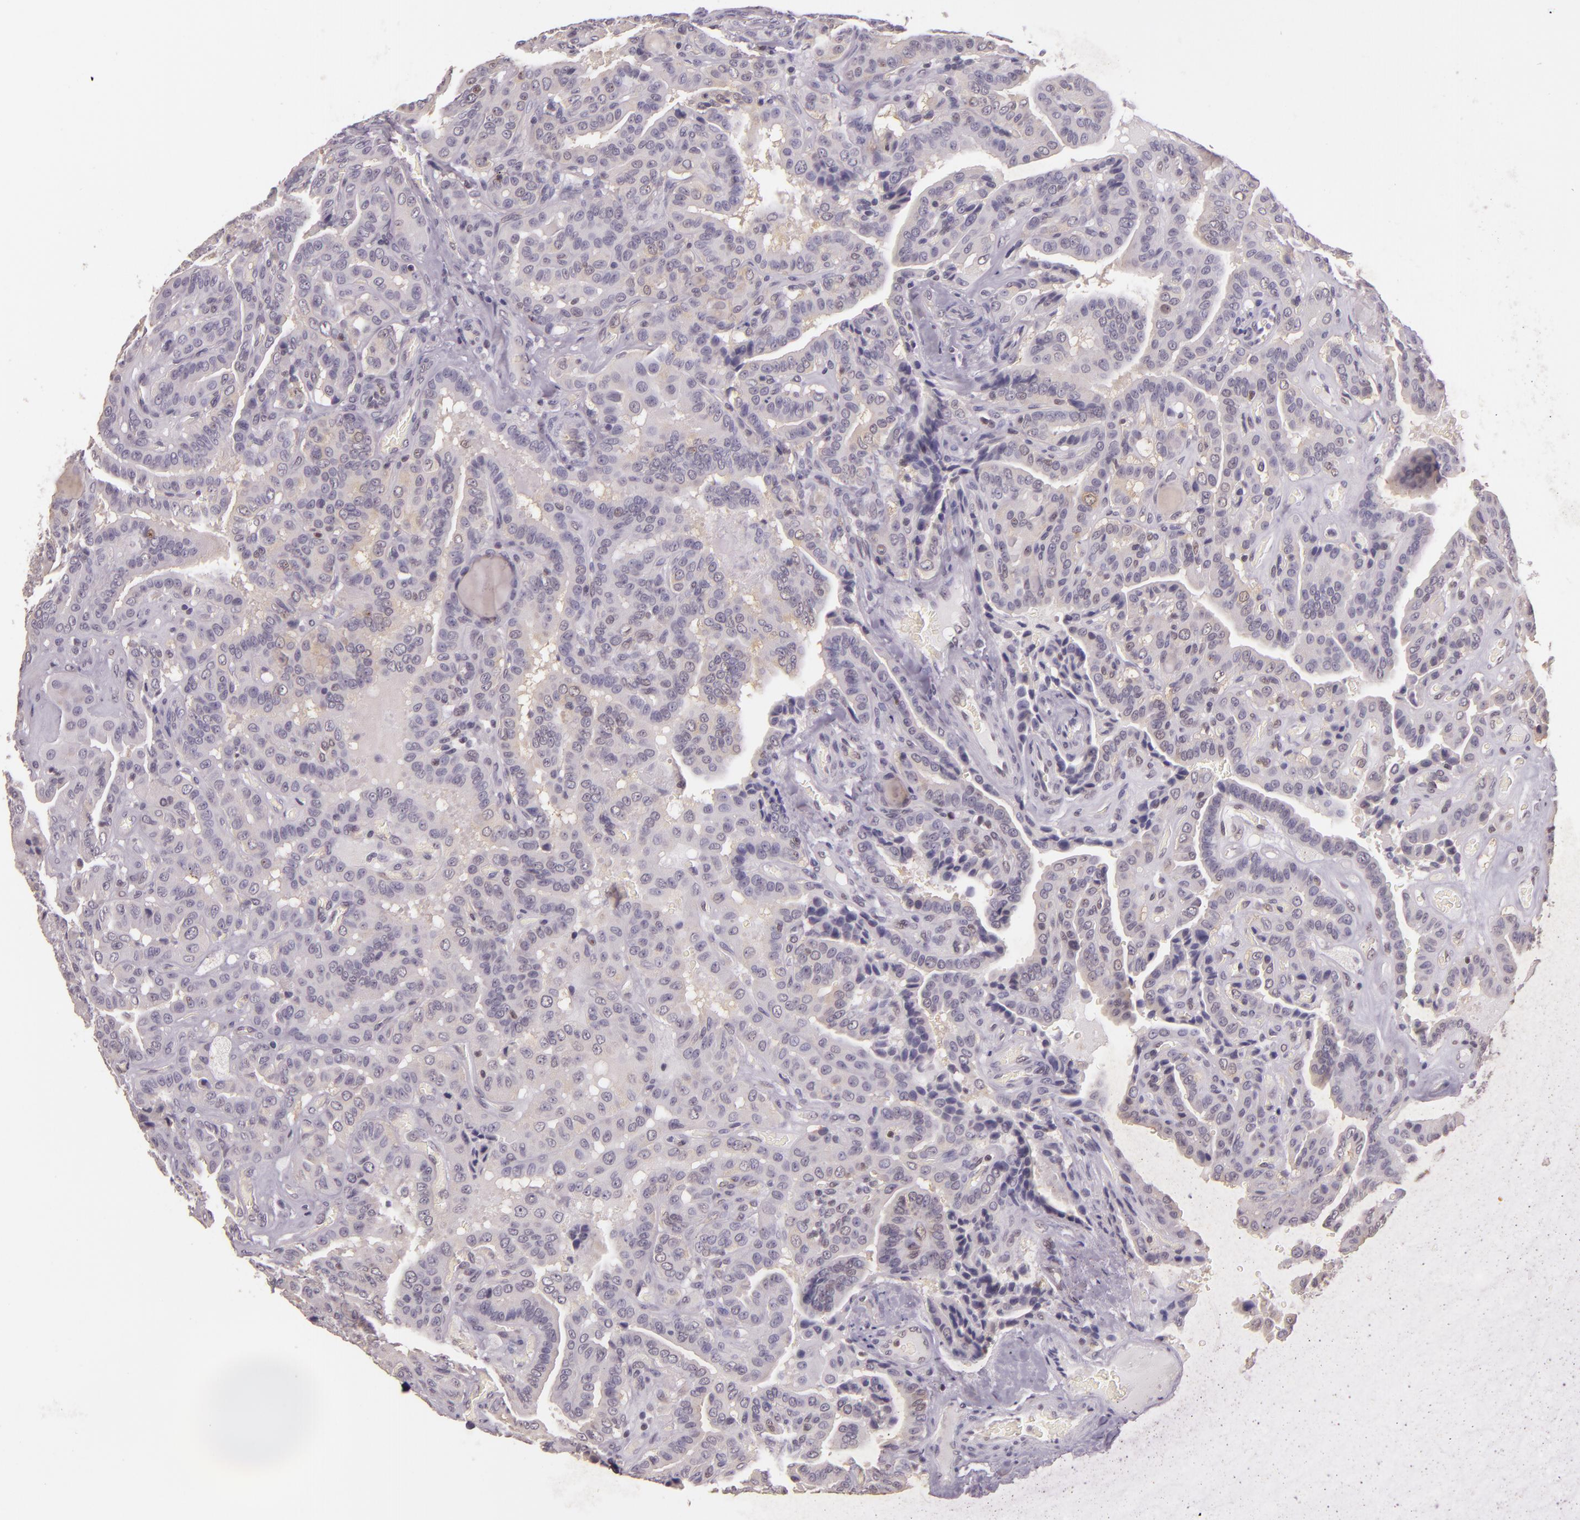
{"staining": {"intensity": "negative", "quantity": "none", "location": "none"}, "tissue": "thyroid cancer", "cell_type": "Tumor cells", "image_type": "cancer", "snomed": [{"axis": "morphology", "description": "Papillary adenocarcinoma, NOS"}, {"axis": "topography", "description": "Thyroid gland"}], "caption": "Human thyroid papillary adenocarcinoma stained for a protein using immunohistochemistry (IHC) shows no expression in tumor cells.", "gene": "HSPA8", "patient": {"sex": "male", "age": 87}}